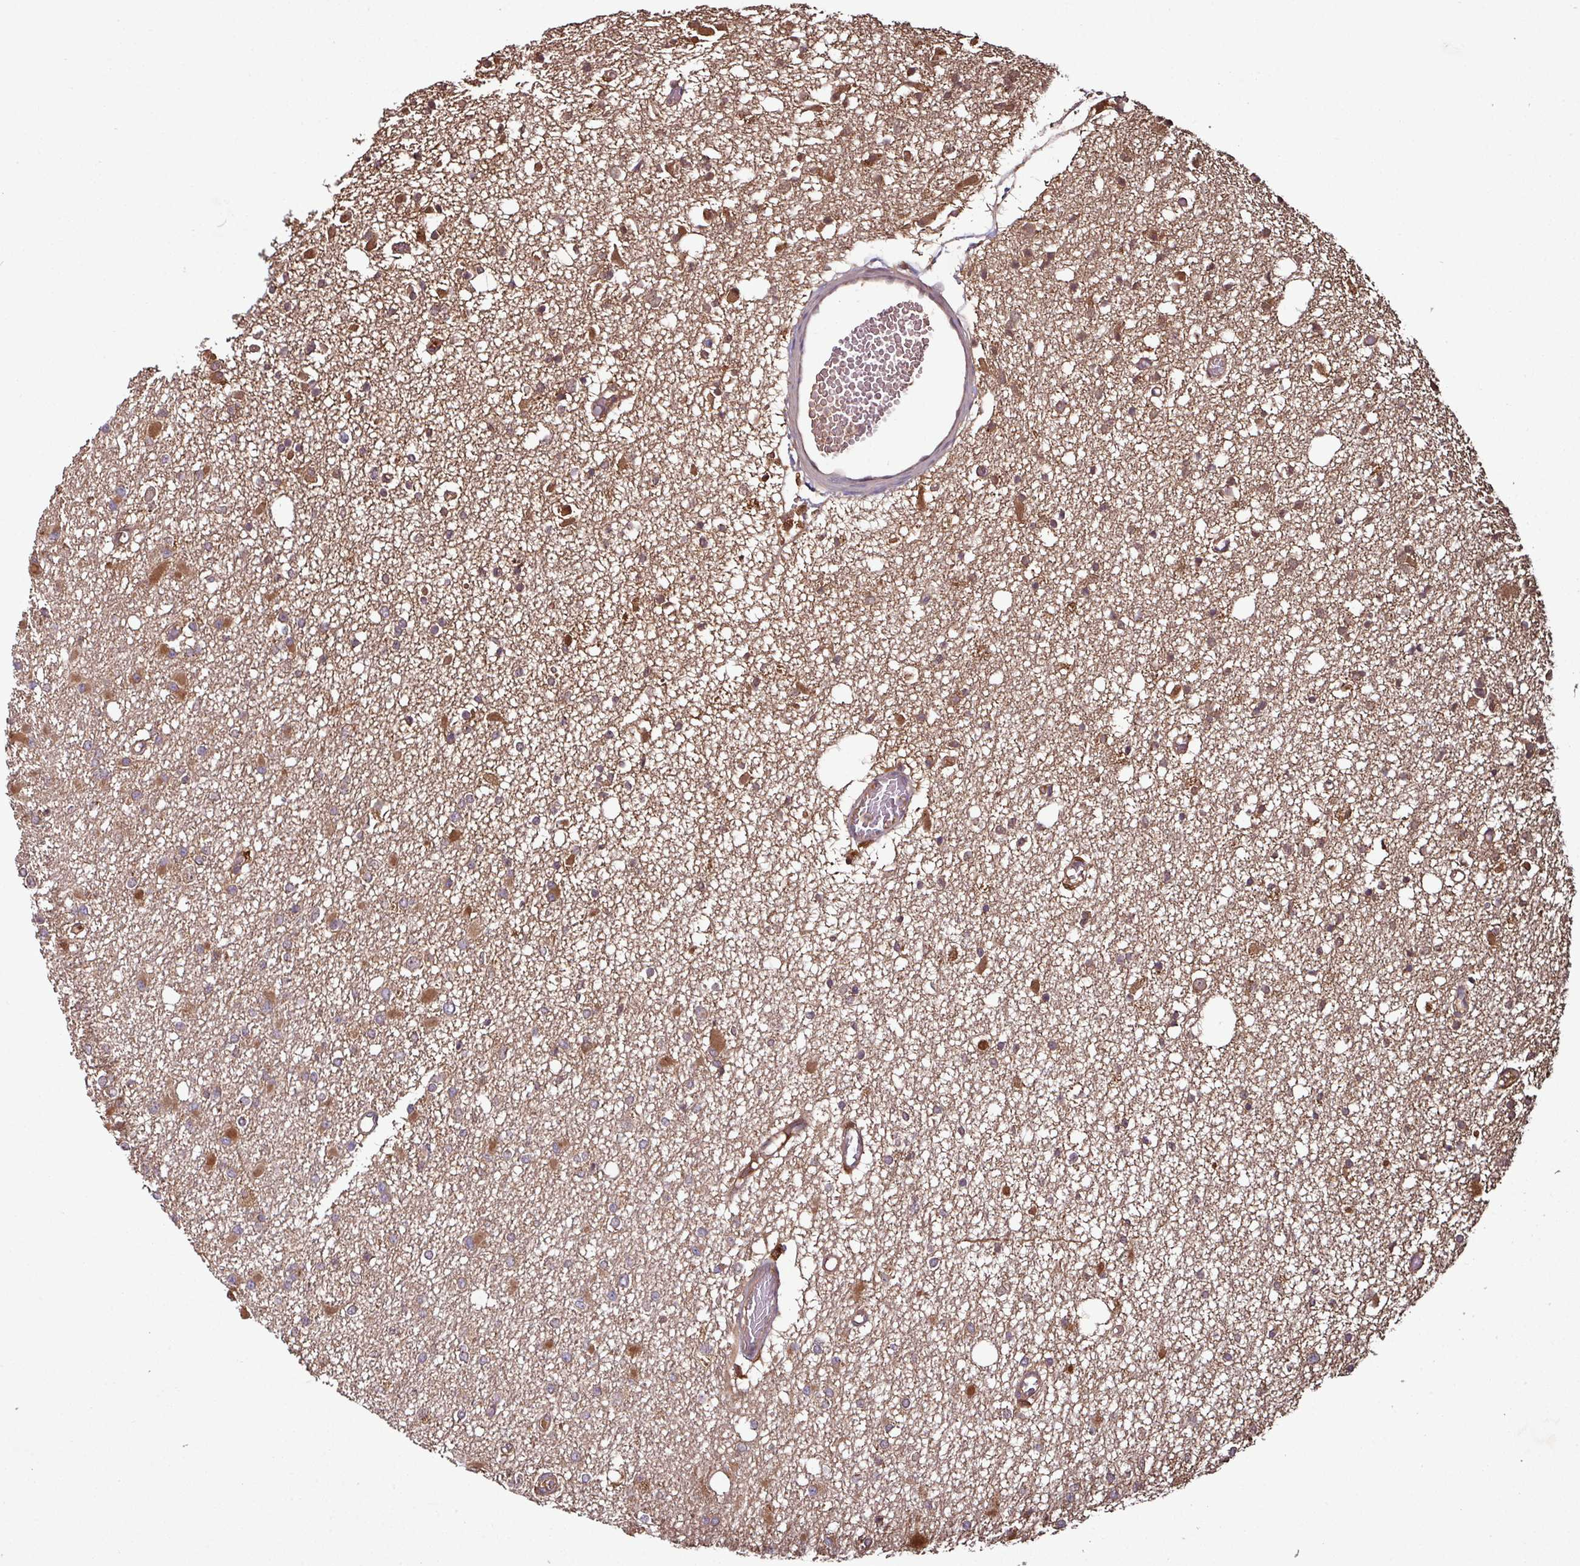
{"staining": {"intensity": "moderate", "quantity": "25%-75%", "location": "cytoplasmic/membranous"}, "tissue": "glioma", "cell_type": "Tumor cells", "image_type": "cancer", "snomed": [{"axis": "morphology", "description": "Glioma, malignant, Low grade"}, {"axis": "topography", "description": "Brain"}], "caption": "Immunohistochemical staining of human low-grade glioma (malignant) shows medium levels of moderate cytoplasmic/membranous staining in approximately 25%-75% of tumor cells.", "gene": "GNPDA1", "patient": {"sex": "female", "age": 22}}